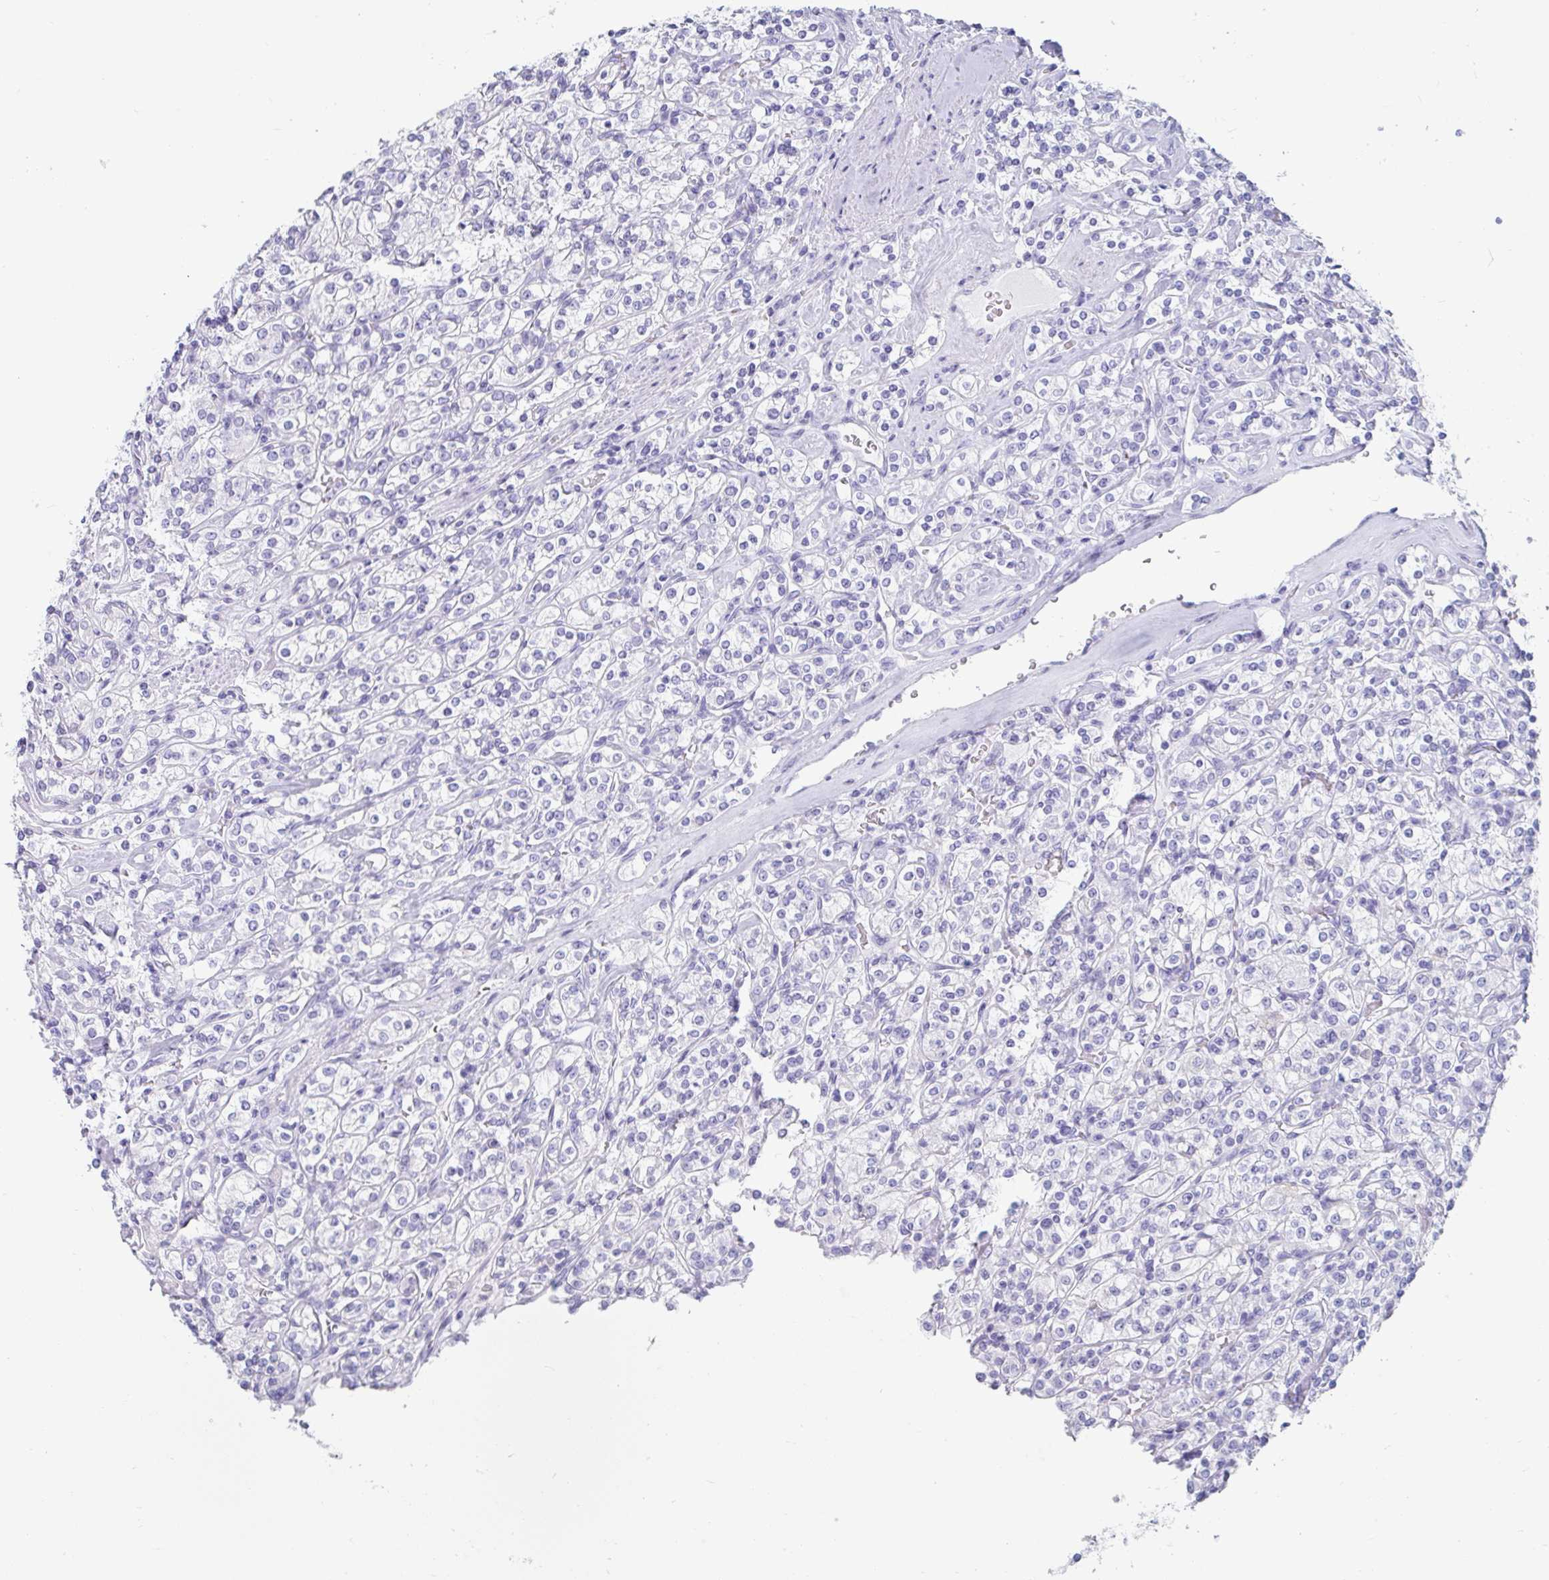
{"staining": {"intensity": "negative", "quantity": "none", "location": "none"}, "tissue": "renal cancer", "cell_type": "Tumor cells", "image_type": "cancer", "snomed": [{"axis": "morphology", "description": "Adenocarcinoma, NOS"}, {"axis": "topography", "description": "Kidney"}], "caption": "The photomicrograph shows no staining of tumor cells in adenocarcinoma (renal).", "gene": "GKN2", "patient": {"sex": "male", "age": 77}}